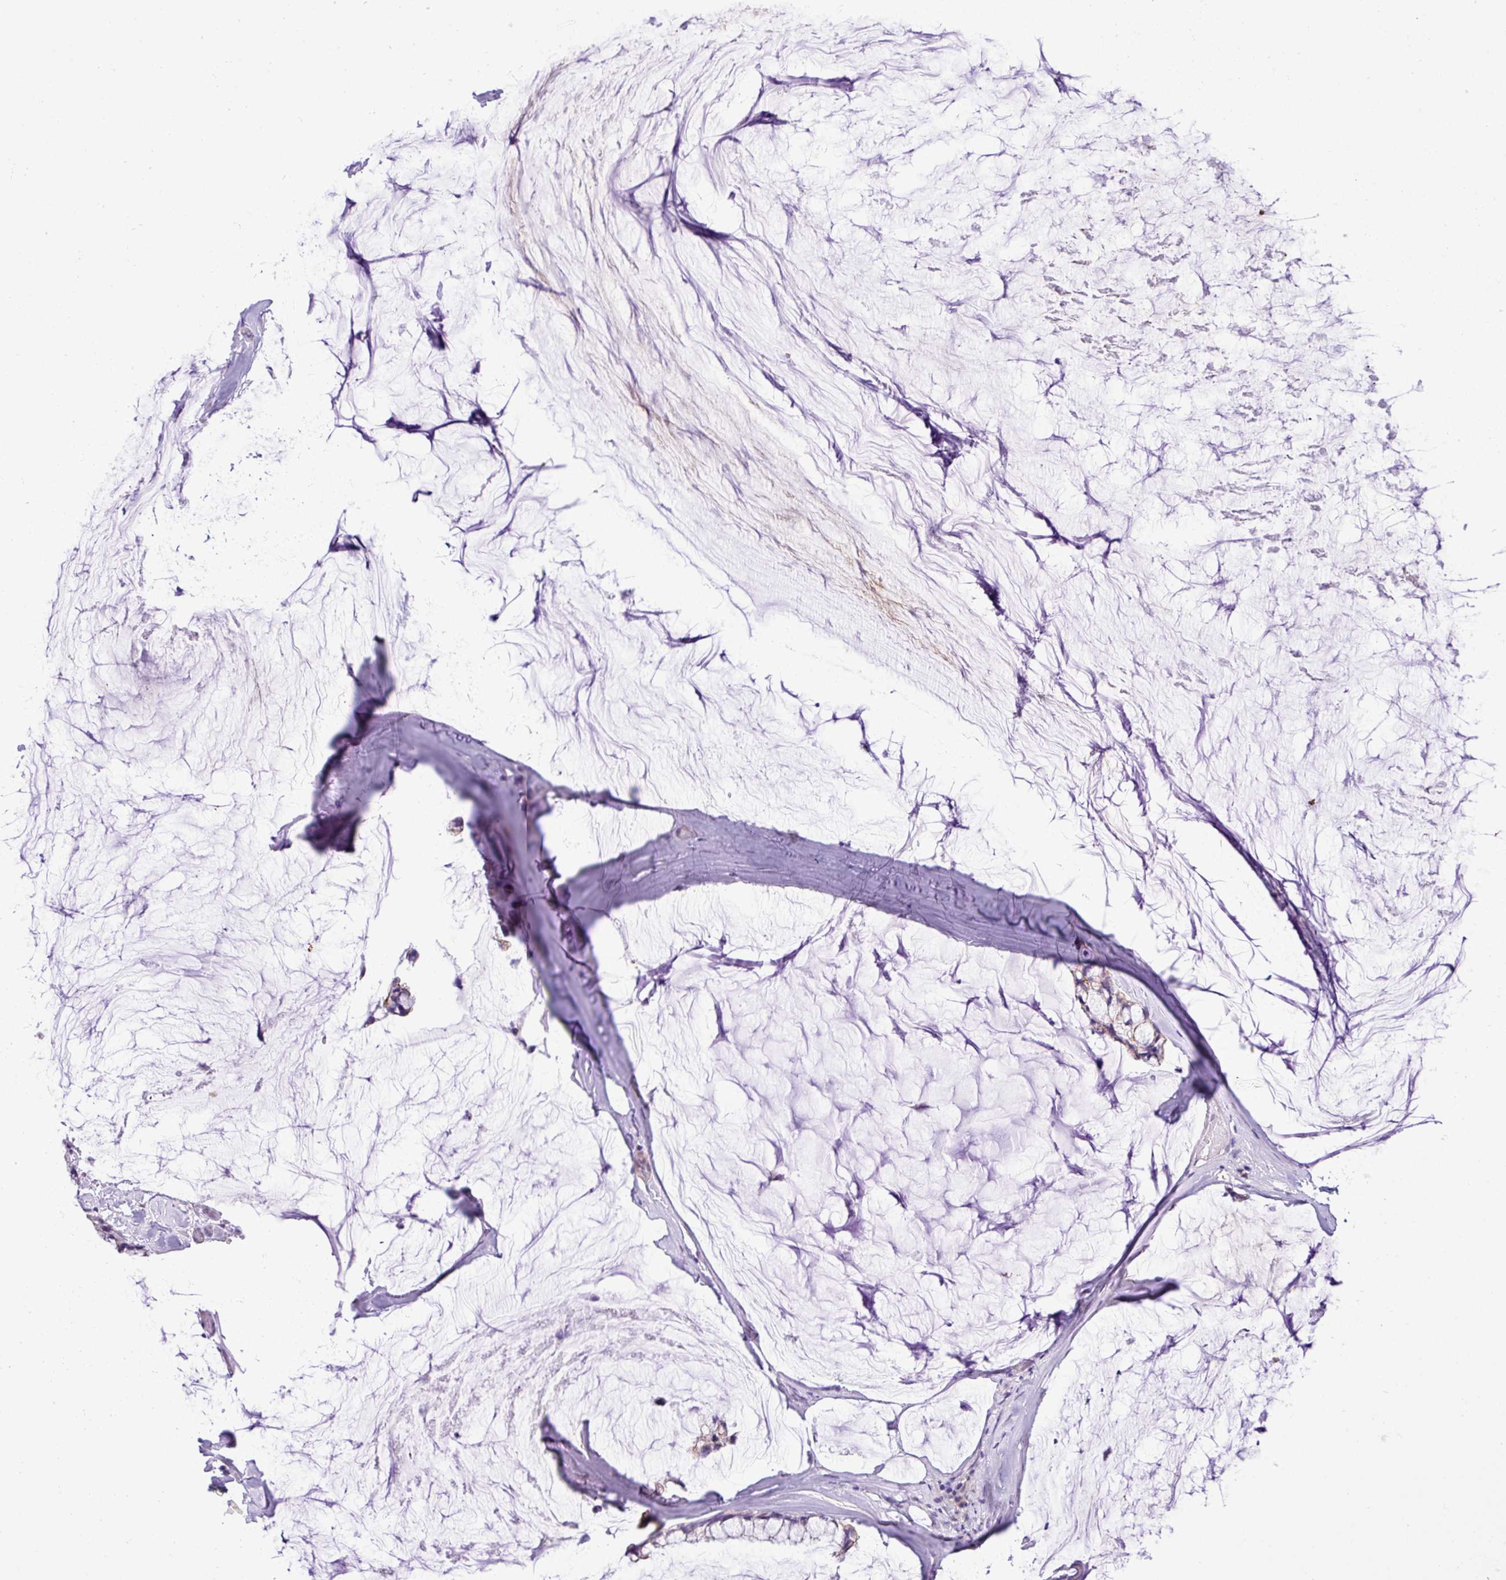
{"staining": {"intensity": "negative", "quantity": "none", "location": "none"}, "tissue": "ovarian cancer", "cell_type": "Tumor cells", "image_type": "cancer", "snomed": [{"axis": "morphology", "description": "Cystadenocarcinoma, mucinous, NOS"}, {"axis": "topography", "description": "Ovary"}], "caption": "Ovarian cancer was stained to show a protein in brown. There is no significant expression in tumor cells. The staining is performed using DAB brown chromogen with nuclei counter-stained in using hematoxylin.", "gene": "YLPM1", "patient": {"sex": "female", "age": 39}}